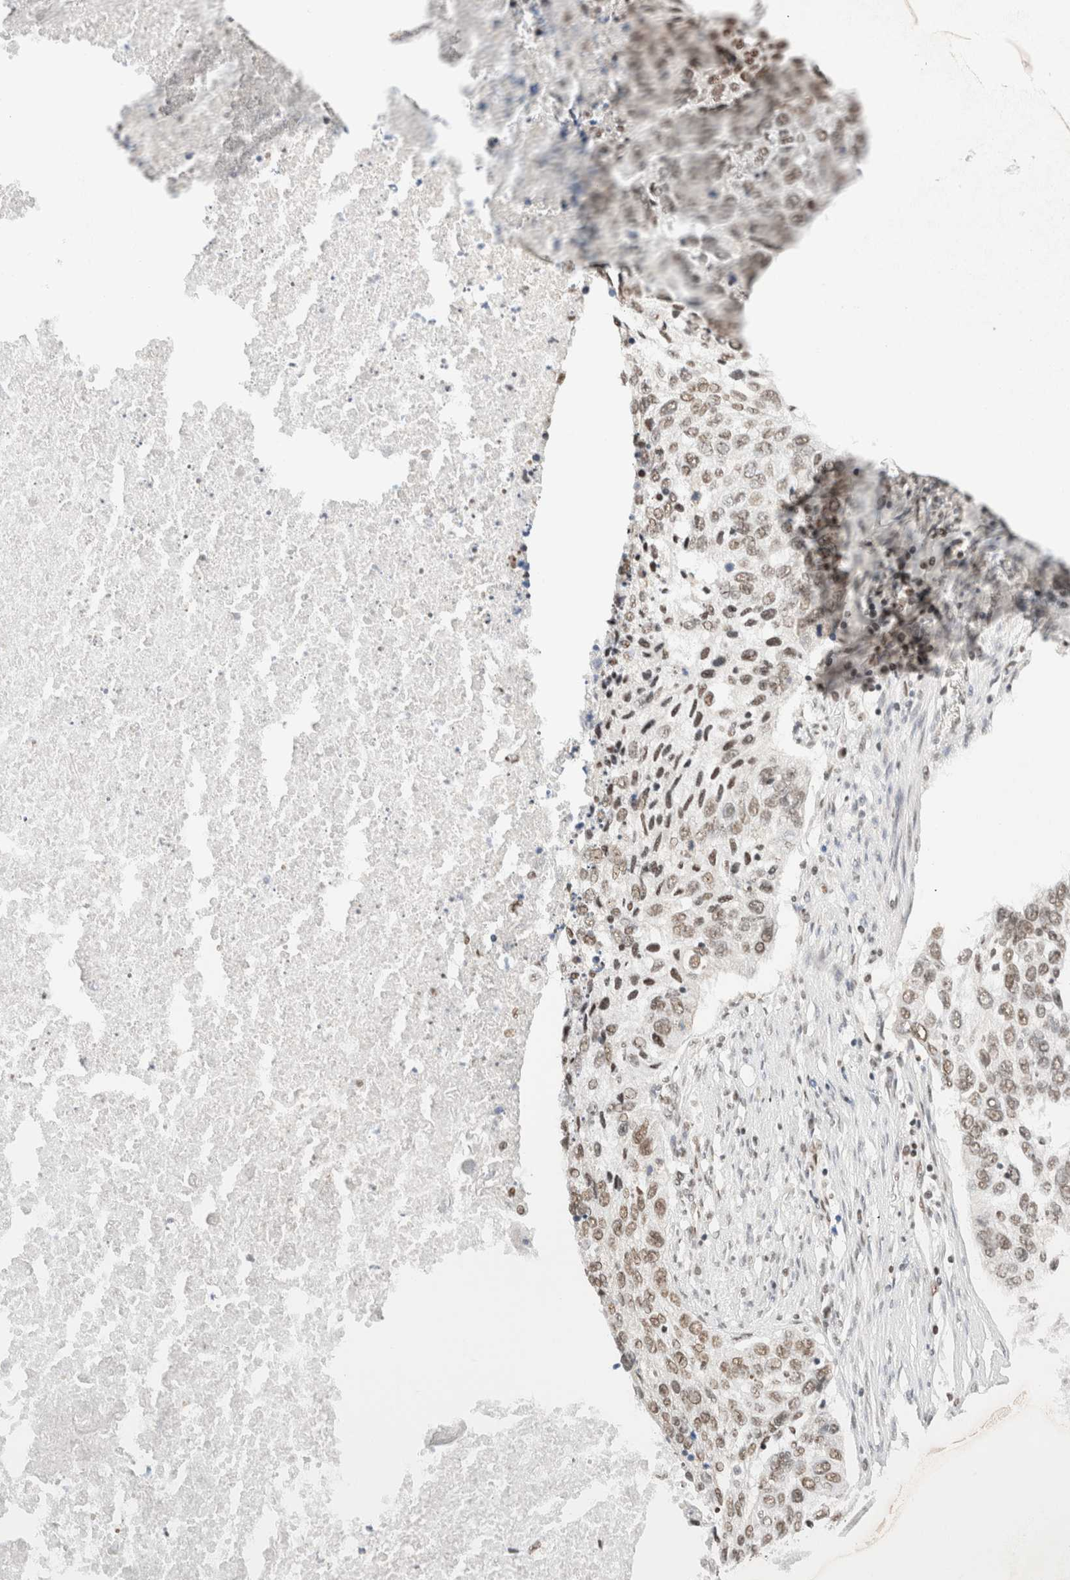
{"staining": {"intensity": "moderate", "quantity": ">75%", "location": "nuclear"}, "tissue": "lung cancer", "cell_type": "Tumor cells", "image_type": "cancer", "snomed": [{"axis": "morphology", "description": "Squamous cell carcinoma, NOS"}, {"axis": "topography", "description": "Lung"}], "caption": "Lung cancer (squamous cell carcinoma) stained for a protein (brown) demonstrates moderate nuclear positive expression in about >75% of tumor cells.", "gene": "SUPT3H", "patient": {"sex": "female", "age": 63}}